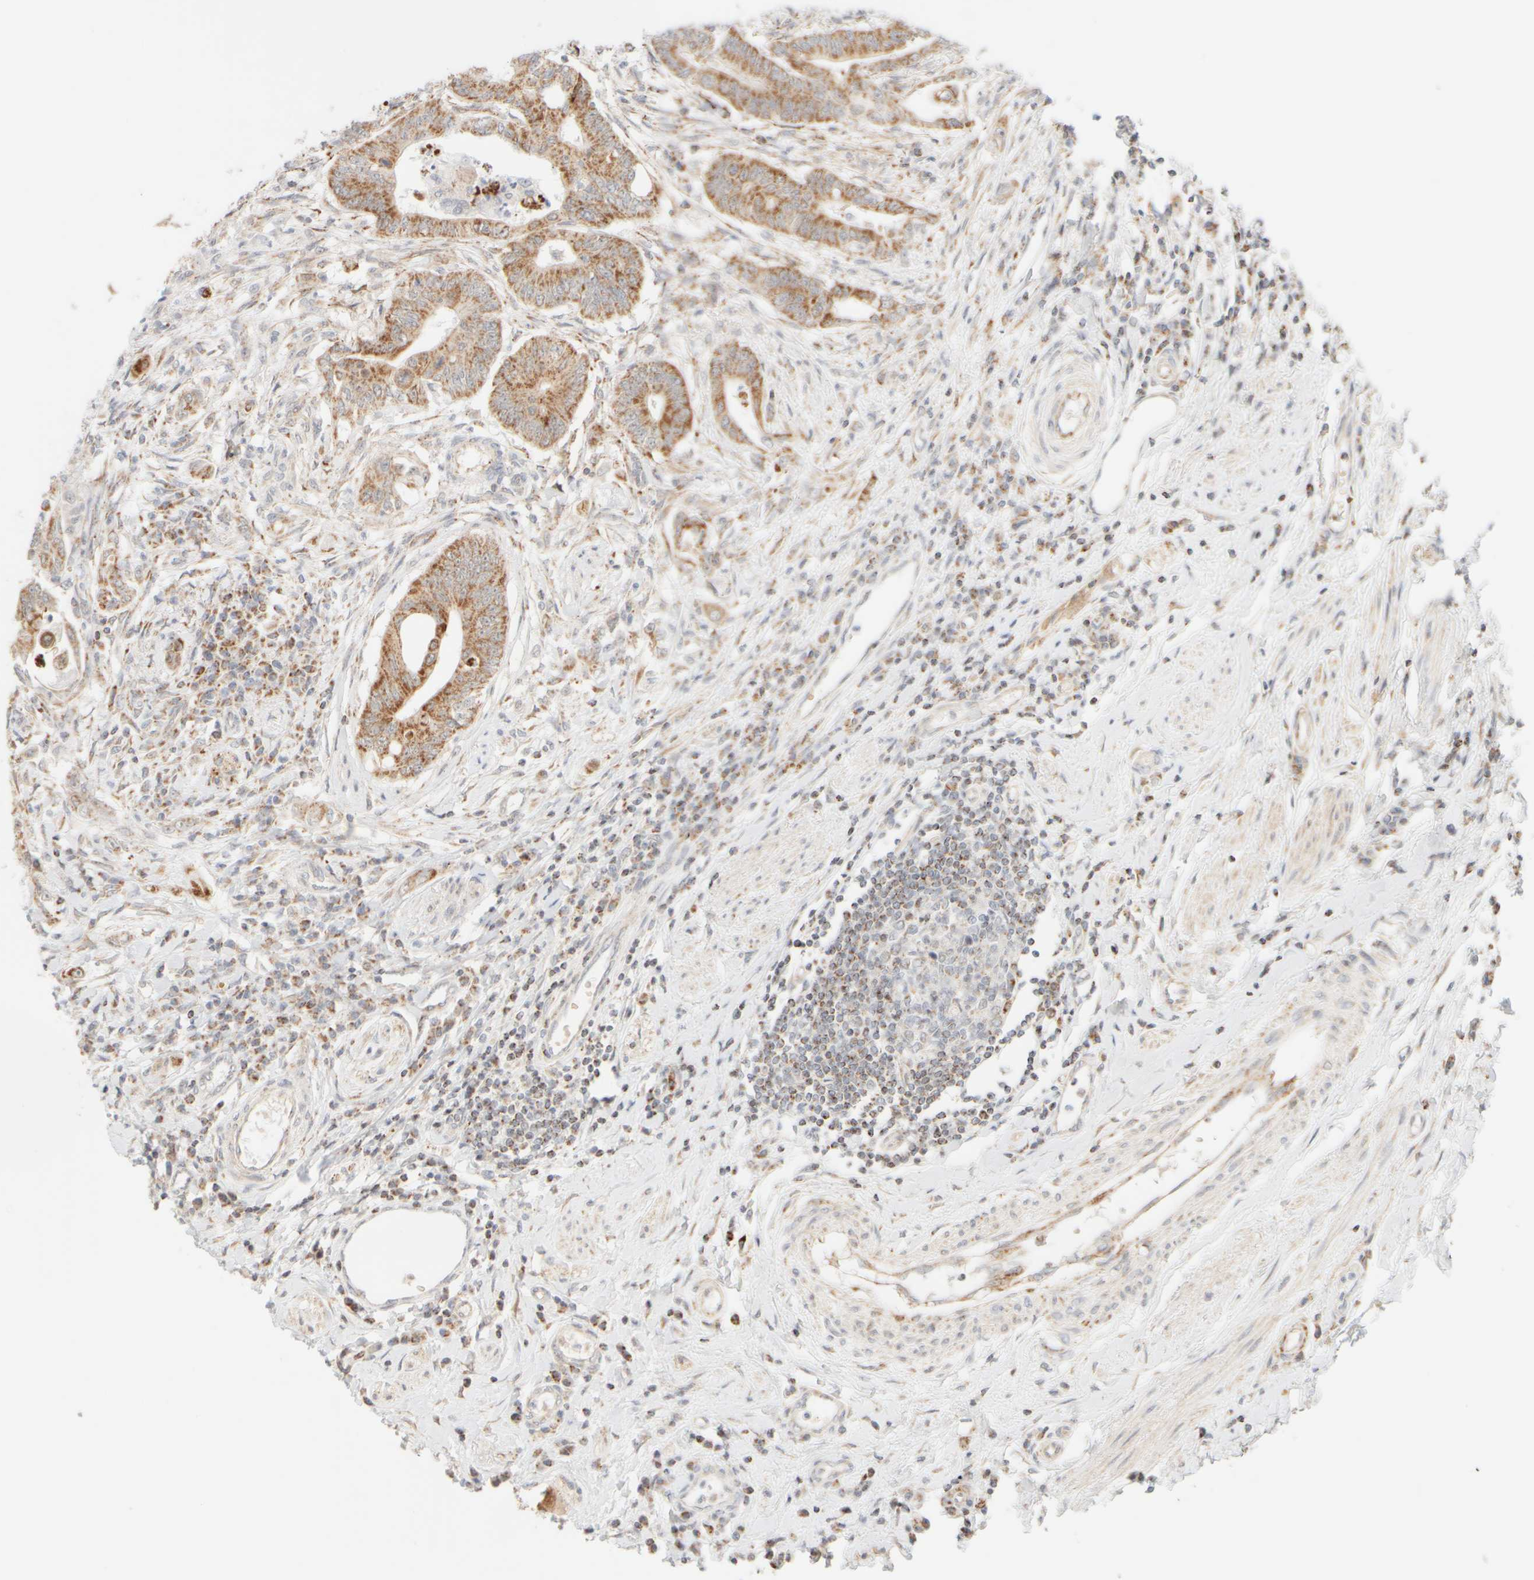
{"staining": {"intensity": "moderate", "quantity": ">75%", "location": "cytoplasmic/membranous"}, "tissue": "colorectal cancer", "cell_type": "Tumor cells", "image_type": "cancer", "snomed": [{"axis": "morphology", "description": "Adenoma, NOS"}, {"axis": "morphology", "description": "Adenocarcinoma, NOS"}, {"axis": "topography", "description": "Colon"}], "caption": "Moderate cytoplasmic/membranous positivity for a protein is identified in about >75% of tumor cells of adenocarcinoma (colorectal) using immunohistochemistry.", "gene": "PPM1K", "patient": {"sex": "male", "age": 79}}